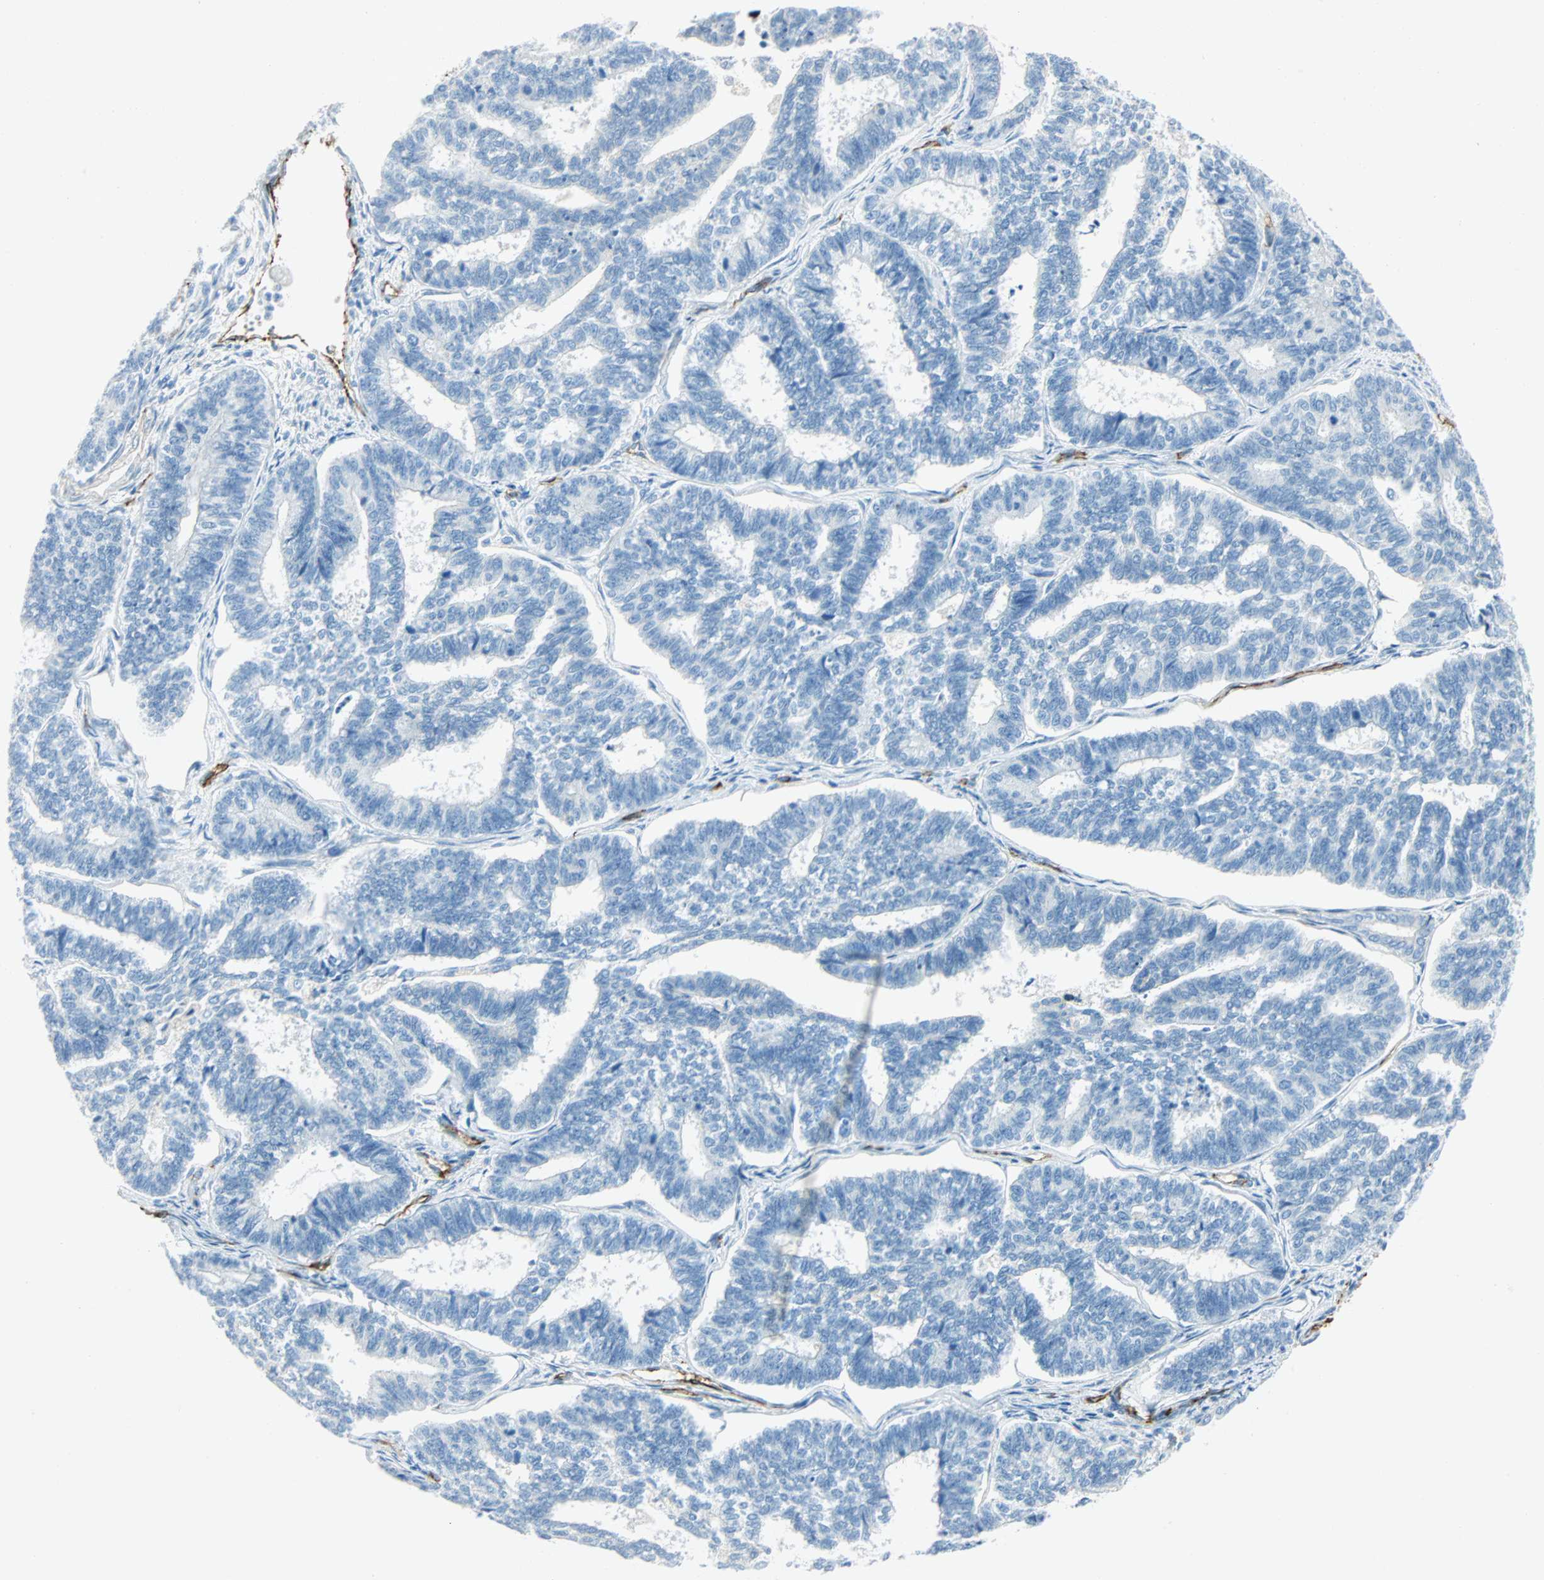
{"staining": {"intensity": "negative", "quantity": "none", "location": "none"}, "tissue": "endometrial cancer", "cell_type": "Tumor cells", "image_type": "cancer", "snomed": [{"axis": "morphology", "description": "Adenocarcinoma, NOS"}, {"axis": "topography", "description": "Endometrium"}], "caption": "Immunohistochemistry photomicrograph of neoplastic tissue: human endometrial cancer (adenocarcinoma) stained with DAB displays no significant protein expression in tumor cells. (Stains: DAB immunohistochemistry (IHC) with hematoxylin counter stain, Microscopy: brightfield microscopy at high magnification).", "gene": "VPS9D1", "patient": {"sex": "female", "age": 70}}